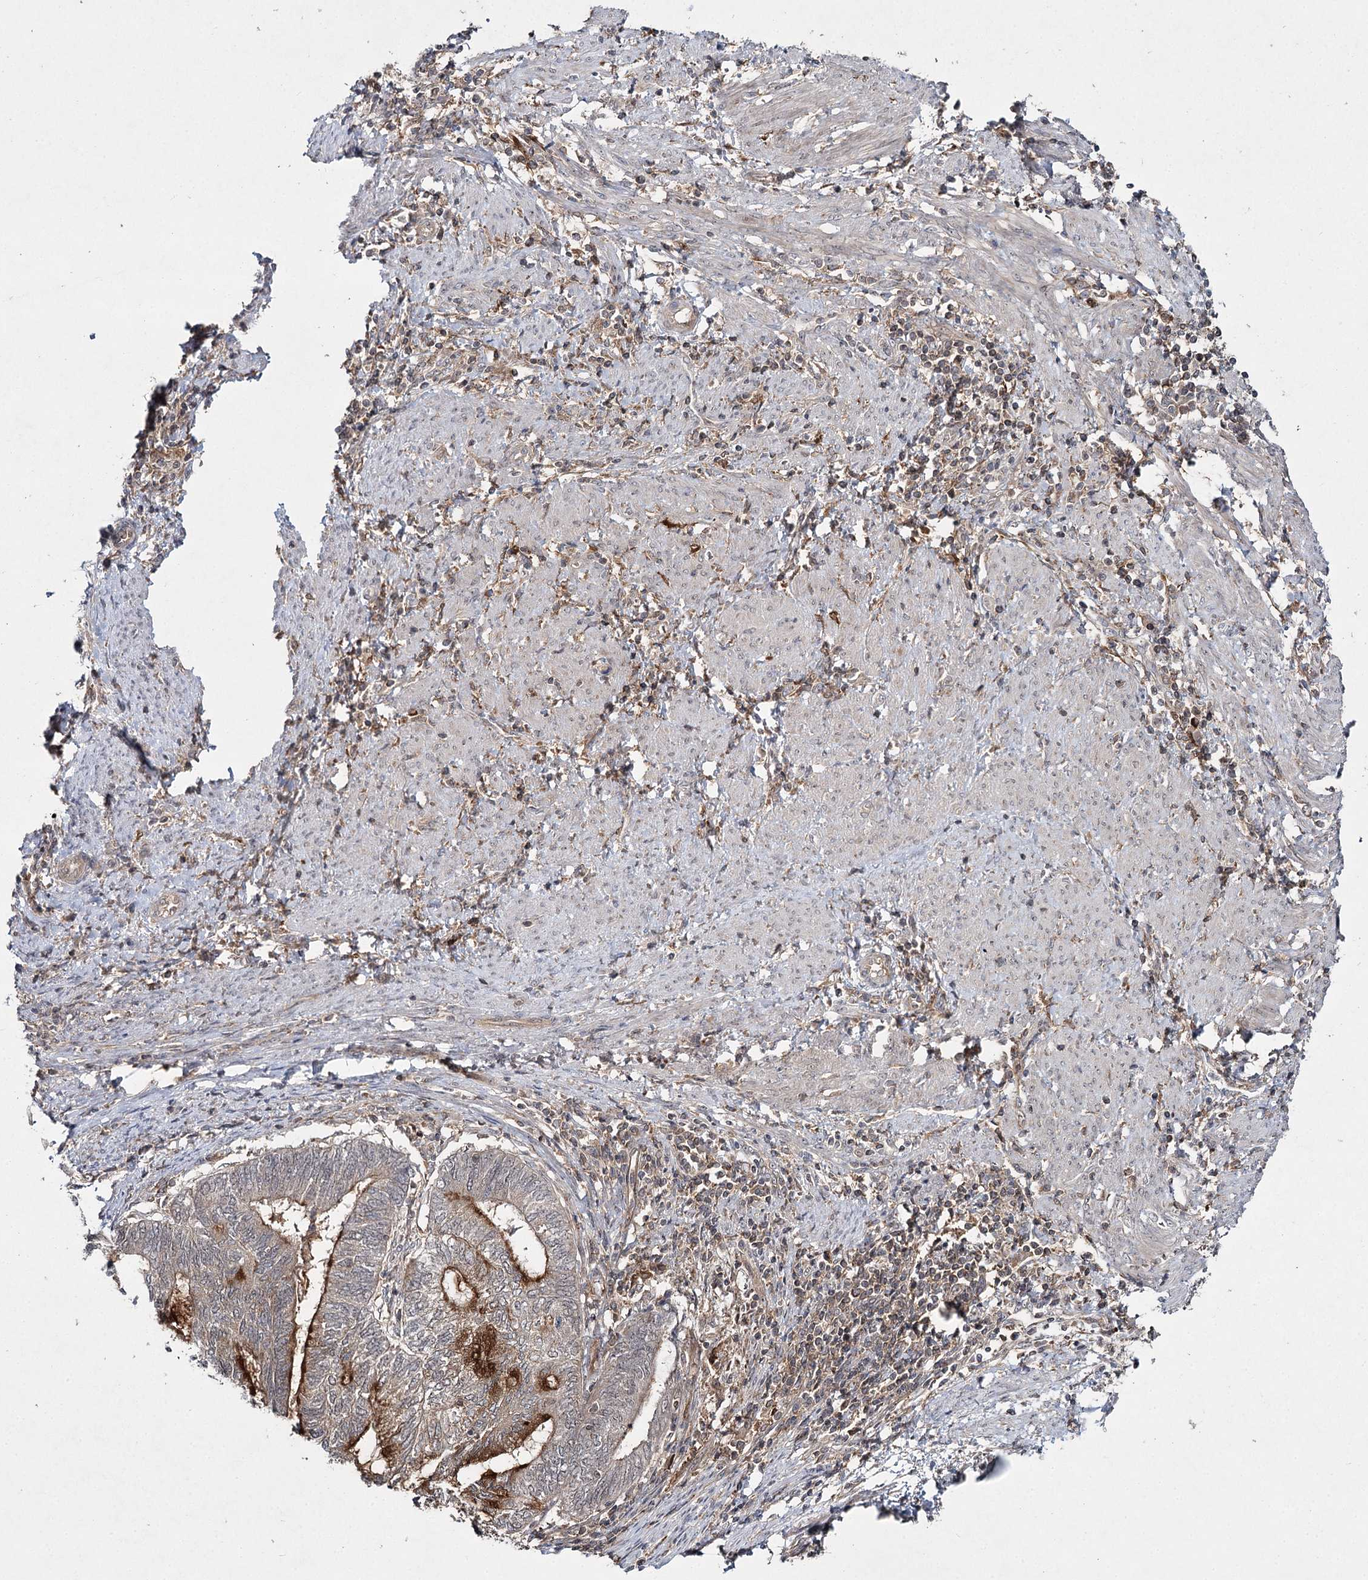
{"staining": {"intensity": "moderate", "quantity": "25%-75%", "location": "cytoplasmic/membranous"}, "tissue": "endometrial cancer", "cell_type": "Tumor cells", "image_type": "cancer", "snomed": [{"axis": "morphology", "description": "Adenocarcinoma, NOS"}, {"axis": "topography", "description": "Uterus"}, {"axis": "topography", "description": "Endometrium"}], "caption": "IHC (DAB) staining of endometrial cancer (adenocarcinoma) demonstrates moderate cytoplasmic/membranous protein staining in about 25%-75% of tumor cells.", "gene": "WDR44", "patient": {"sex": "female", "age": 70}}